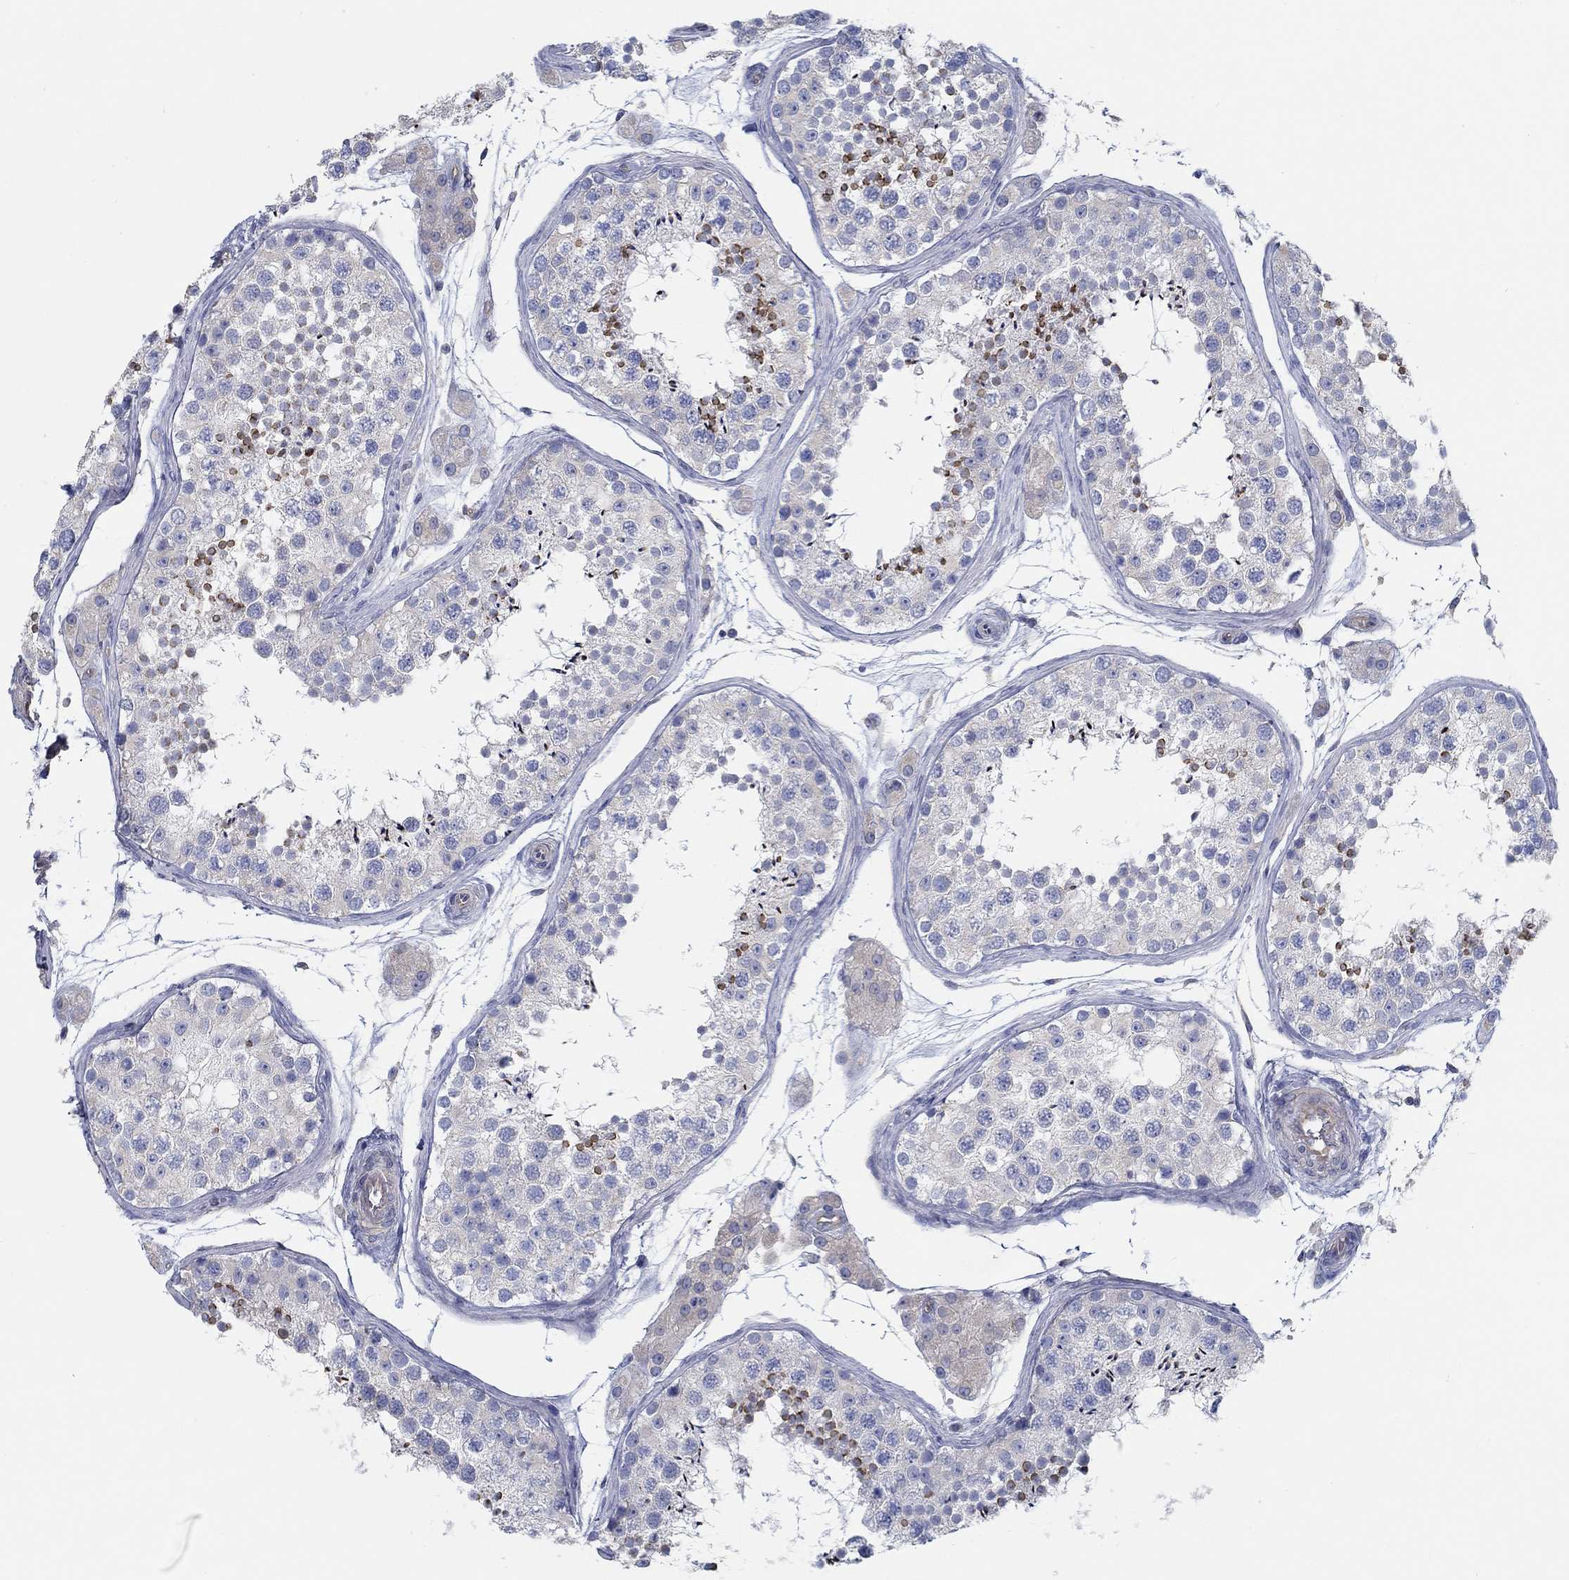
{"staining": {"intensity": "strong", "quantity": "<25%", "location": "cytoplasmic/membranous"}, "tissue": "testis", "cell_type": "Cells in seminiferous ducts", "image_type": "normal", "snomed": [{"axis": "morphology", "description": "Normal tissue, NOS"}, {"axis": "topography", "description": "Testis"}], "caption": "Cells in seminiferous ducts demonstrate medium levels of strong cytoplasmic/membranous expression in about <25% of cells in normal human testis.", "gene": "BBOF1", "patient": {"sex": "male", "age": 41}}